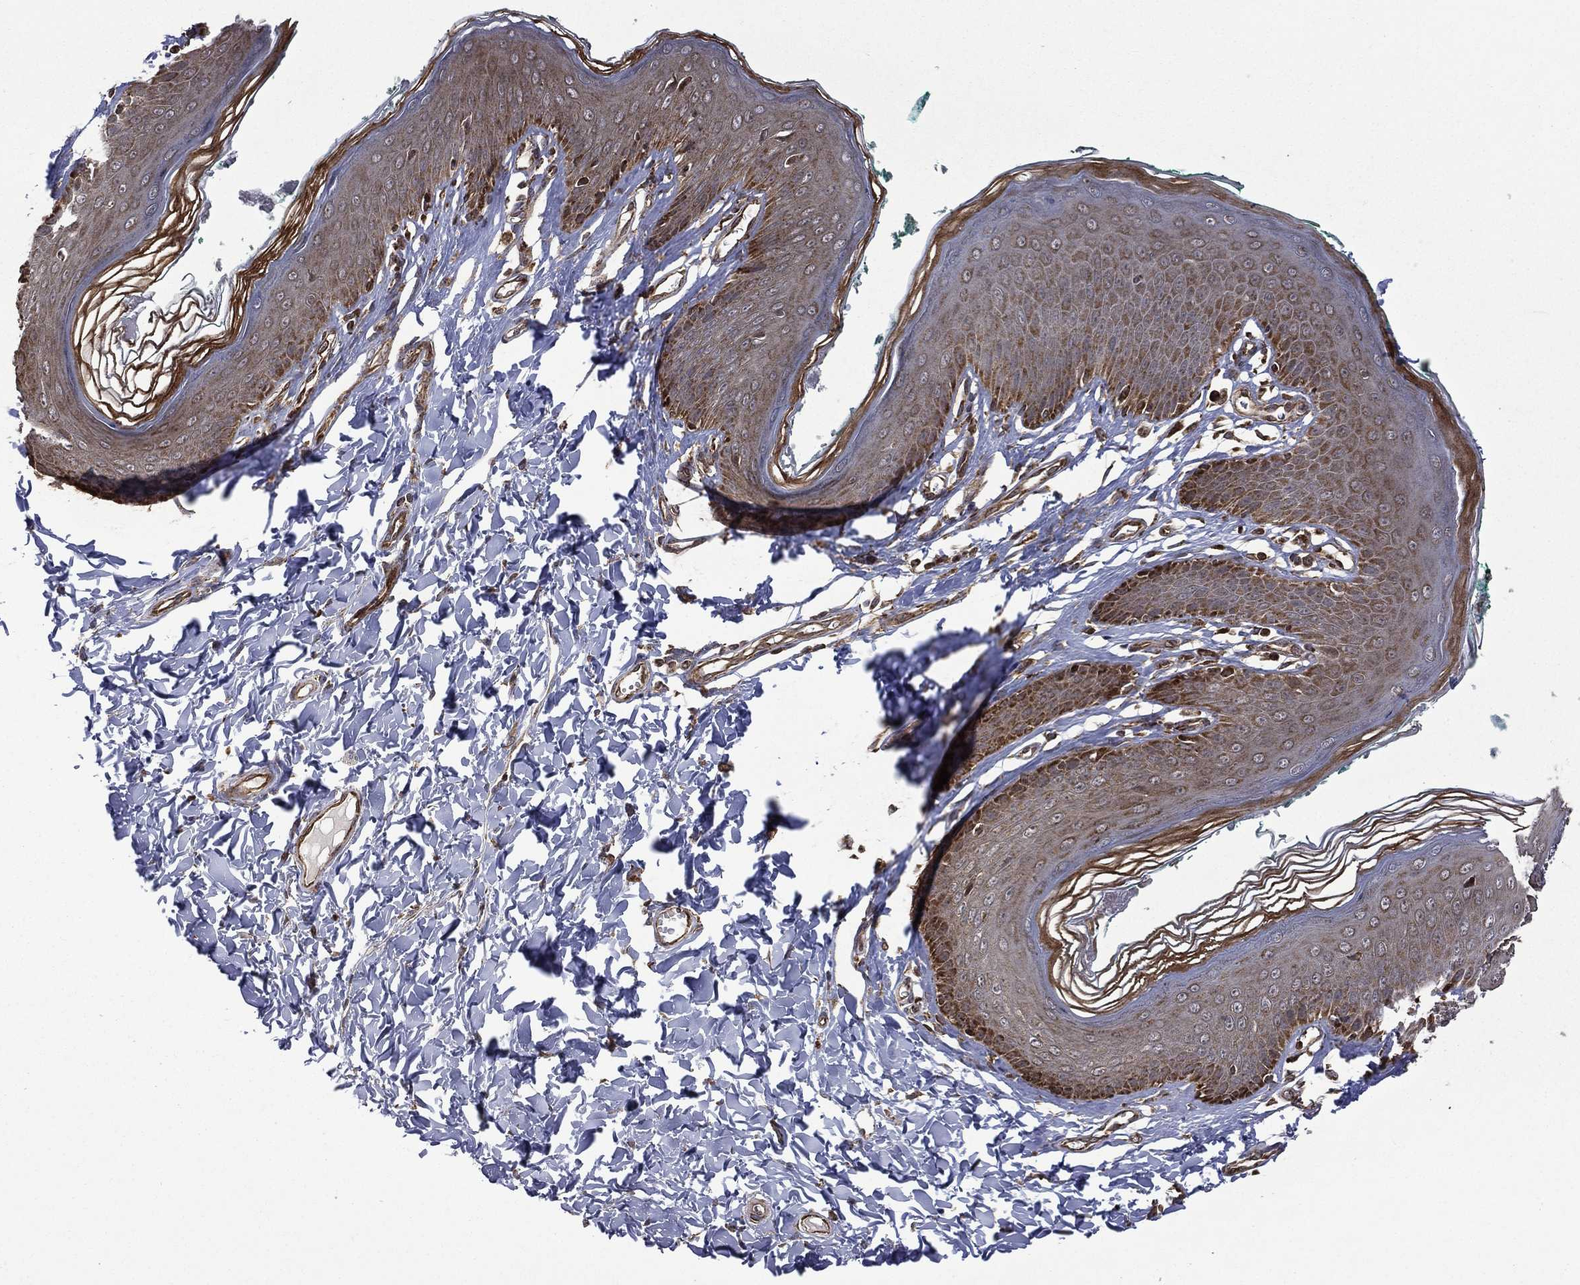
{"staining": {"intensity": "strong", "quantity": "<25%", "location": "cytoplasmic/membranous"}, "tissue": "skin", "cell_type": "Epidermal cells", "image_type": "normal", "snomed": [{"axis": "morphology", "description": "Normal tissue, NOS"}, {"axis": "topography", "description": "Vulva"}], "caption": "The immunohistochemical stain labels strong cytoplasmic/membranous staining in epidermal cells of benign skin.", "gene": "GIMAP6", "patient": {"sex": "female", "age": 66}}